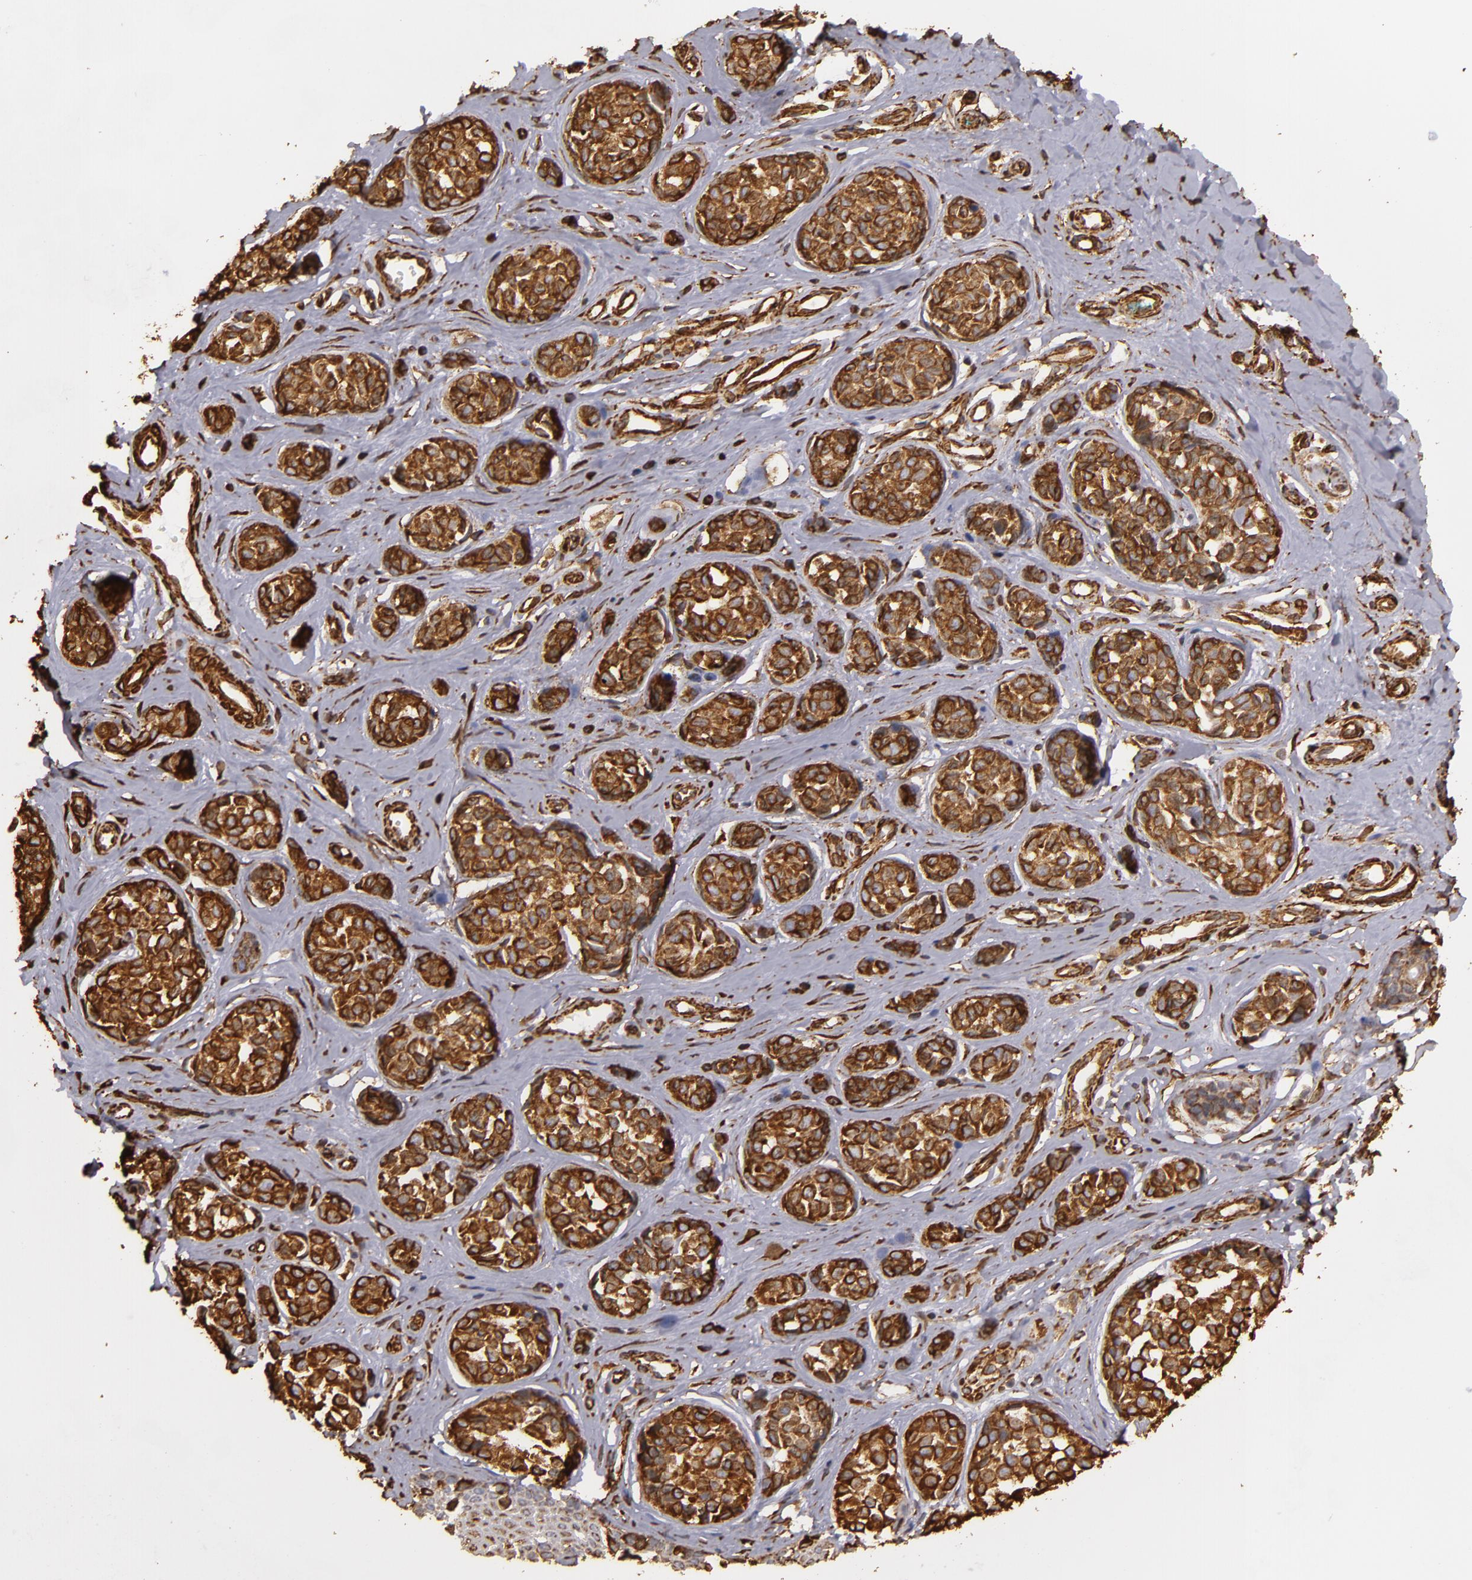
{"staining": {"intensity": "strong", "quantity": ">75%", "location": "cytoplasmic/membranous"}, "tissue": "melanoma", "cell_type": "Tumor cells", "image_type": "cancer", "snomed": [{"axis": "morphology", "description": "Malignant melanoma, NOS"}, {"axis": "topography", "description": "Skin"}], "caption": "High-power microscopy captured an IHC photomicrograph of malignant melanoma, revealing strong cytoplasmic/membranous staining in about >75% of tumor cells.", "gene": "CYB5R3", "patient": {"sex": "male", "age": 79}}